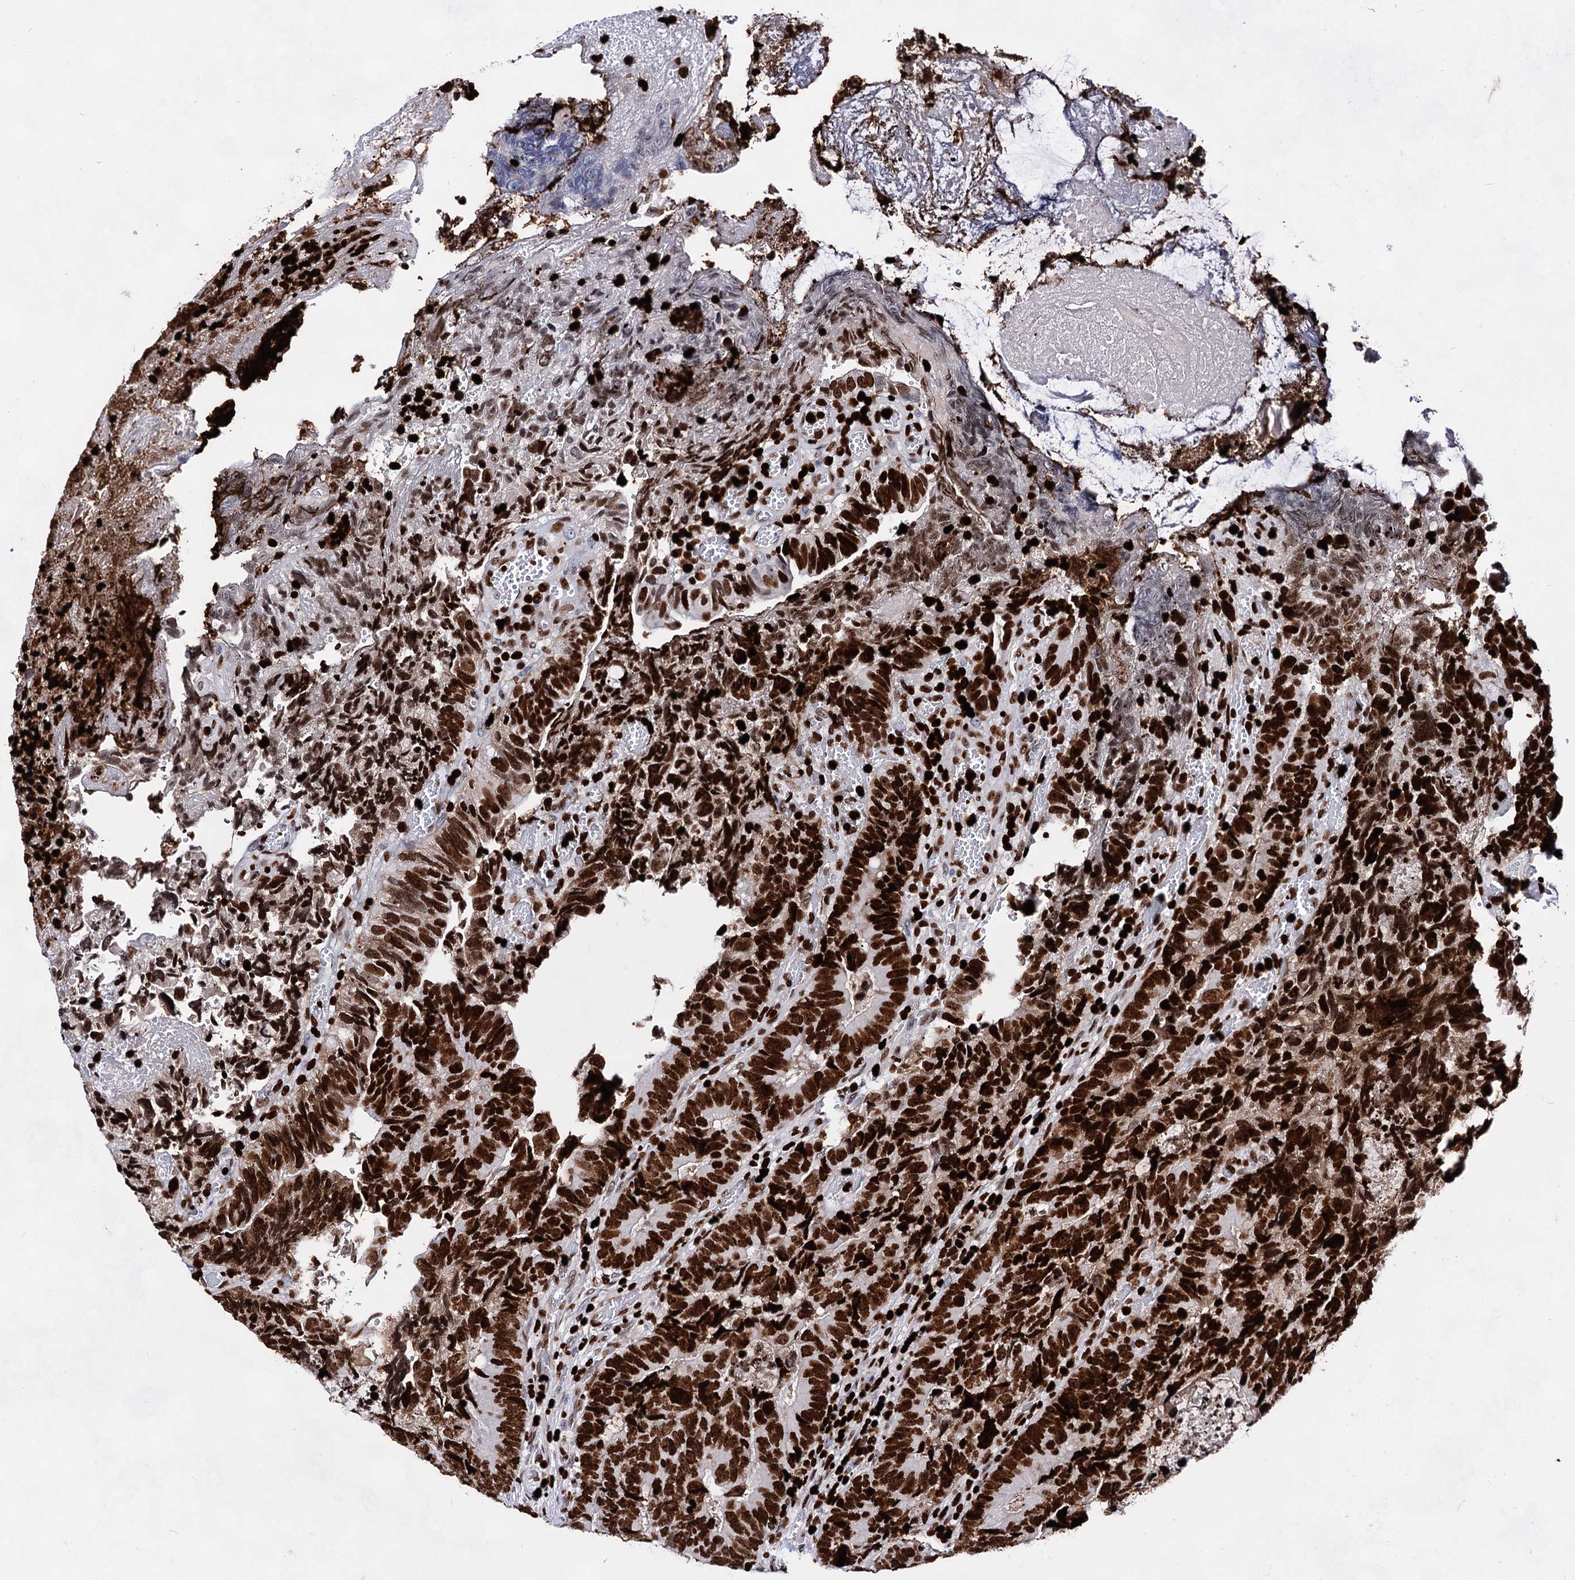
{"staining": {"intensity": "strong", "quantity": ">75%", "location": "nuclear"}, "tissue": "colorectal cancer", "cell_type": "Tumor cells", "image_type": "cancer", "snomed": [{"axis": "morphology", "description": "Adenocarcinoma, NOS"}, {"axis": "topography", "description": "Colon"}], "caption": "A high amount of strong nuclear positivity is appreciated in approximately >75% of tumor cells in colorectal adenocarcinoma tissue. (Stains: DAB in brown, nuclei in blue, Microscopy: brightfield microscopy at high magnification).", "gene": "HMGB2", "patient": {"sex": "female", "age": 67}}